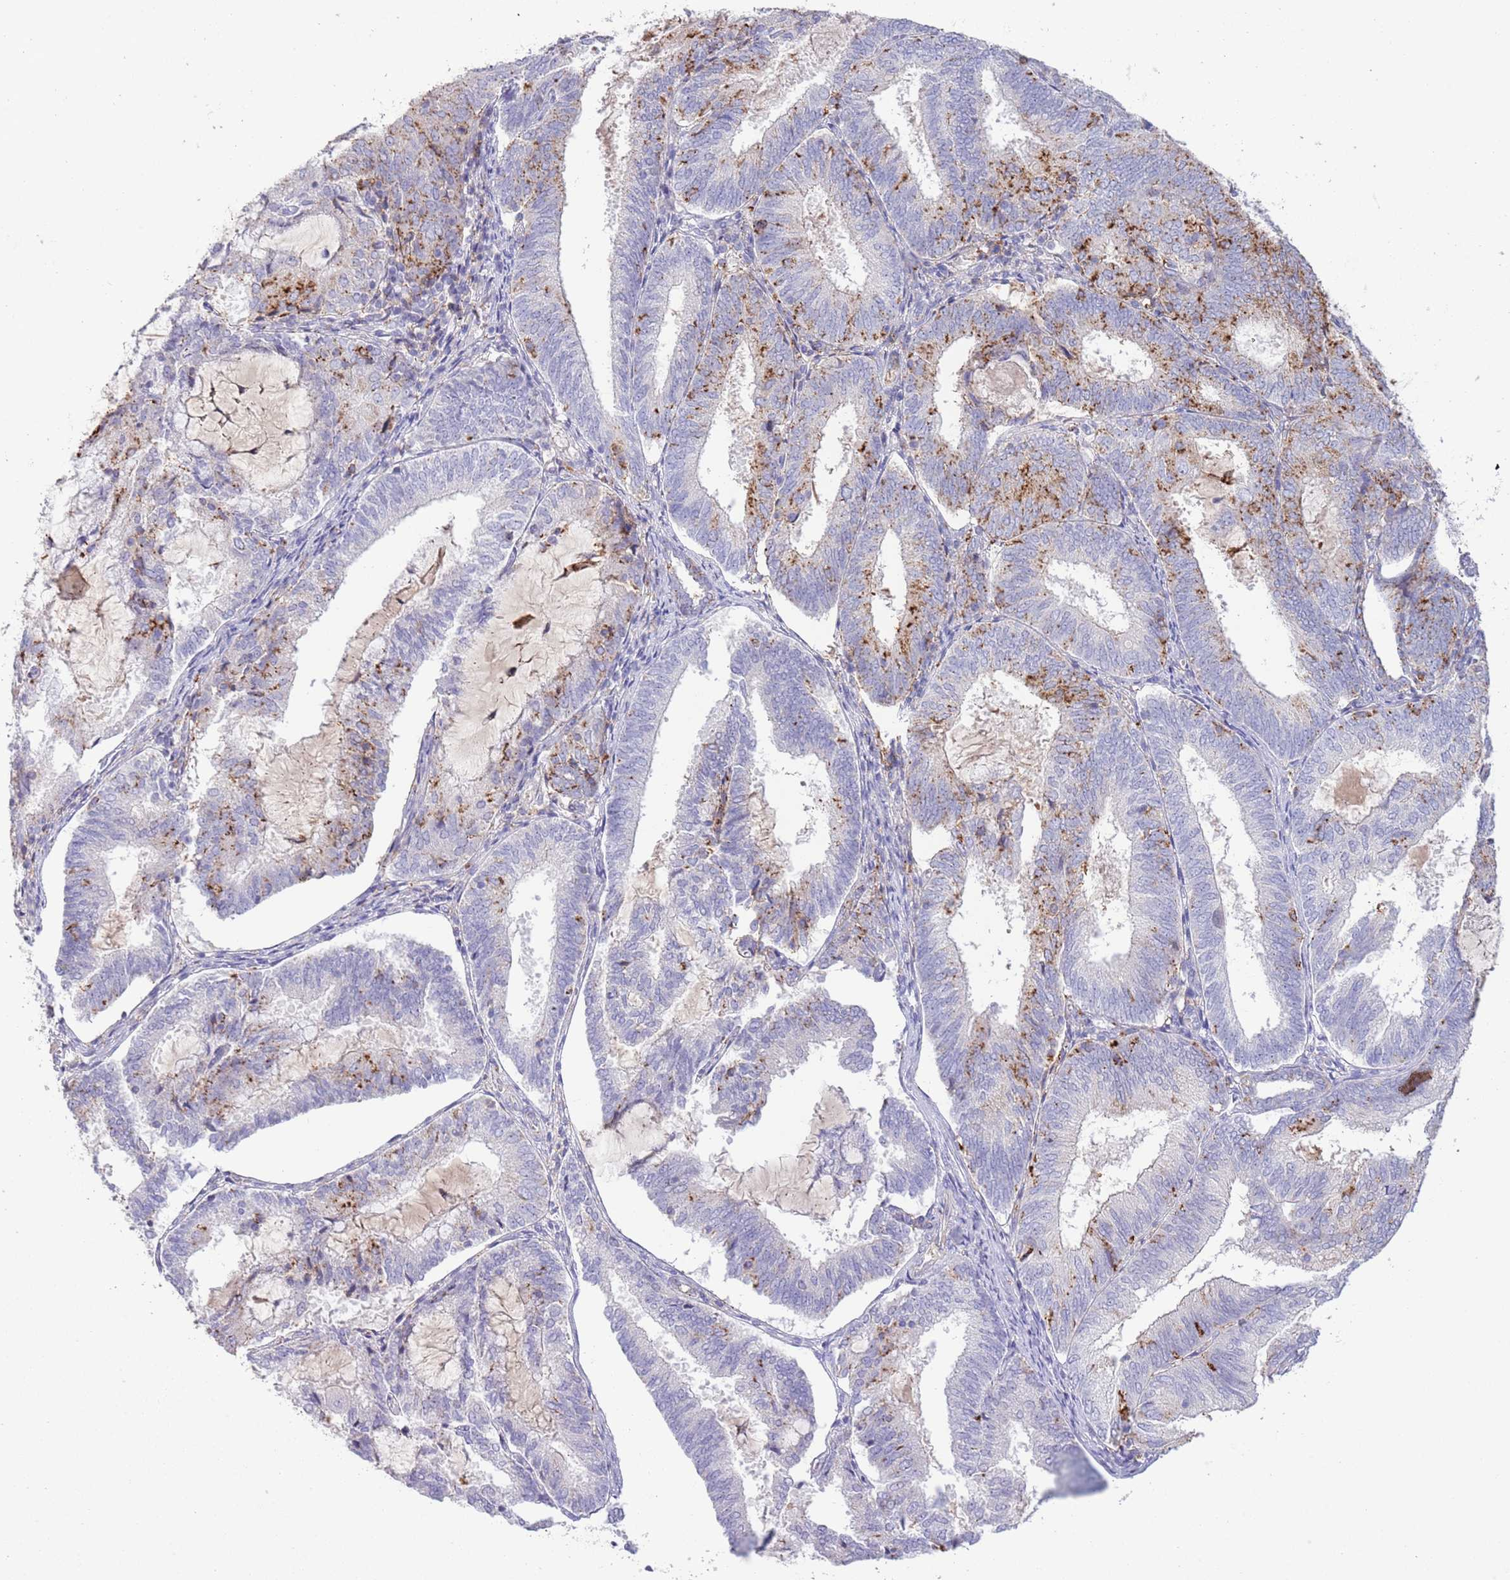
{"staining": {"intensity": "strong", "quantity": "25%-75%", "location": "cytoplasmic/membranous"}, "tissue": "endometrial cancer", "cell_type": "Tumor cells", "image_type": "cancer", "snomed": [{"axis": "morphology", "description": "Adenocarcinoma, NOS"}, {"axis": "topography", "description": "Endometrium"}], "caption": "Immunohistochemical staining of human endometrial adenocarcinoma displays strong cytoplasmic/membranous protein positivity in approximately 25%-75% of tumor cells.", "gene": "ABHD17A", "patient": {"sex": "female", "age": 81}}